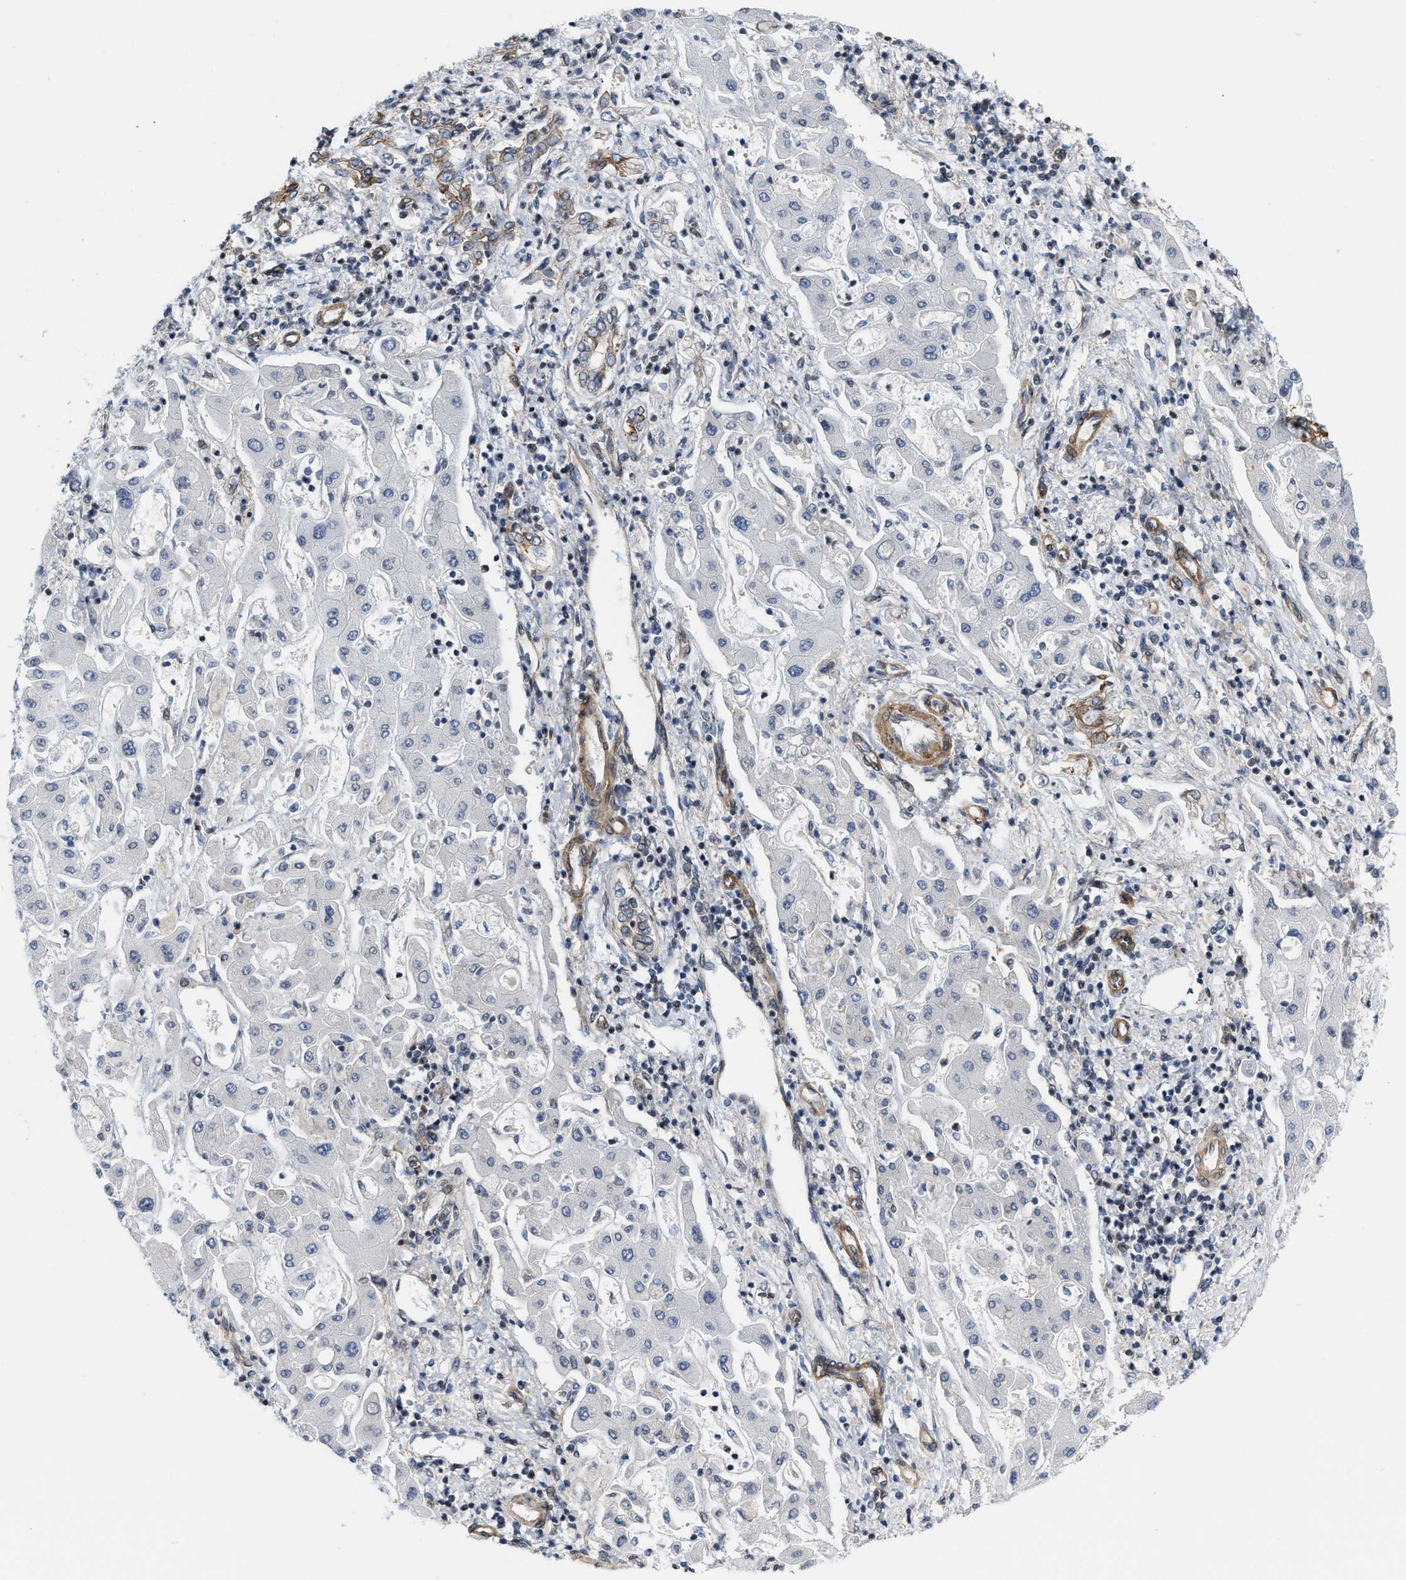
{"staining": {"intensity": "negative", "quantity": "none", "location": "none"}, "tissue": "liver cancer", "cell_type": "Tumor cells", "image_type": "cancer", "snomed": [{"axis": "morphology", "description": "Cholangiocarcinoma"}, {"axis": "topography", "description": "Liver"}], "caption": "Immunohistochemical staining of human liver cancer (cholangiocarcinoma) displays no significant staining in tumor cells.", "gene": "TGFB1I1", "patient": {"sex": "male", "age": 50}}